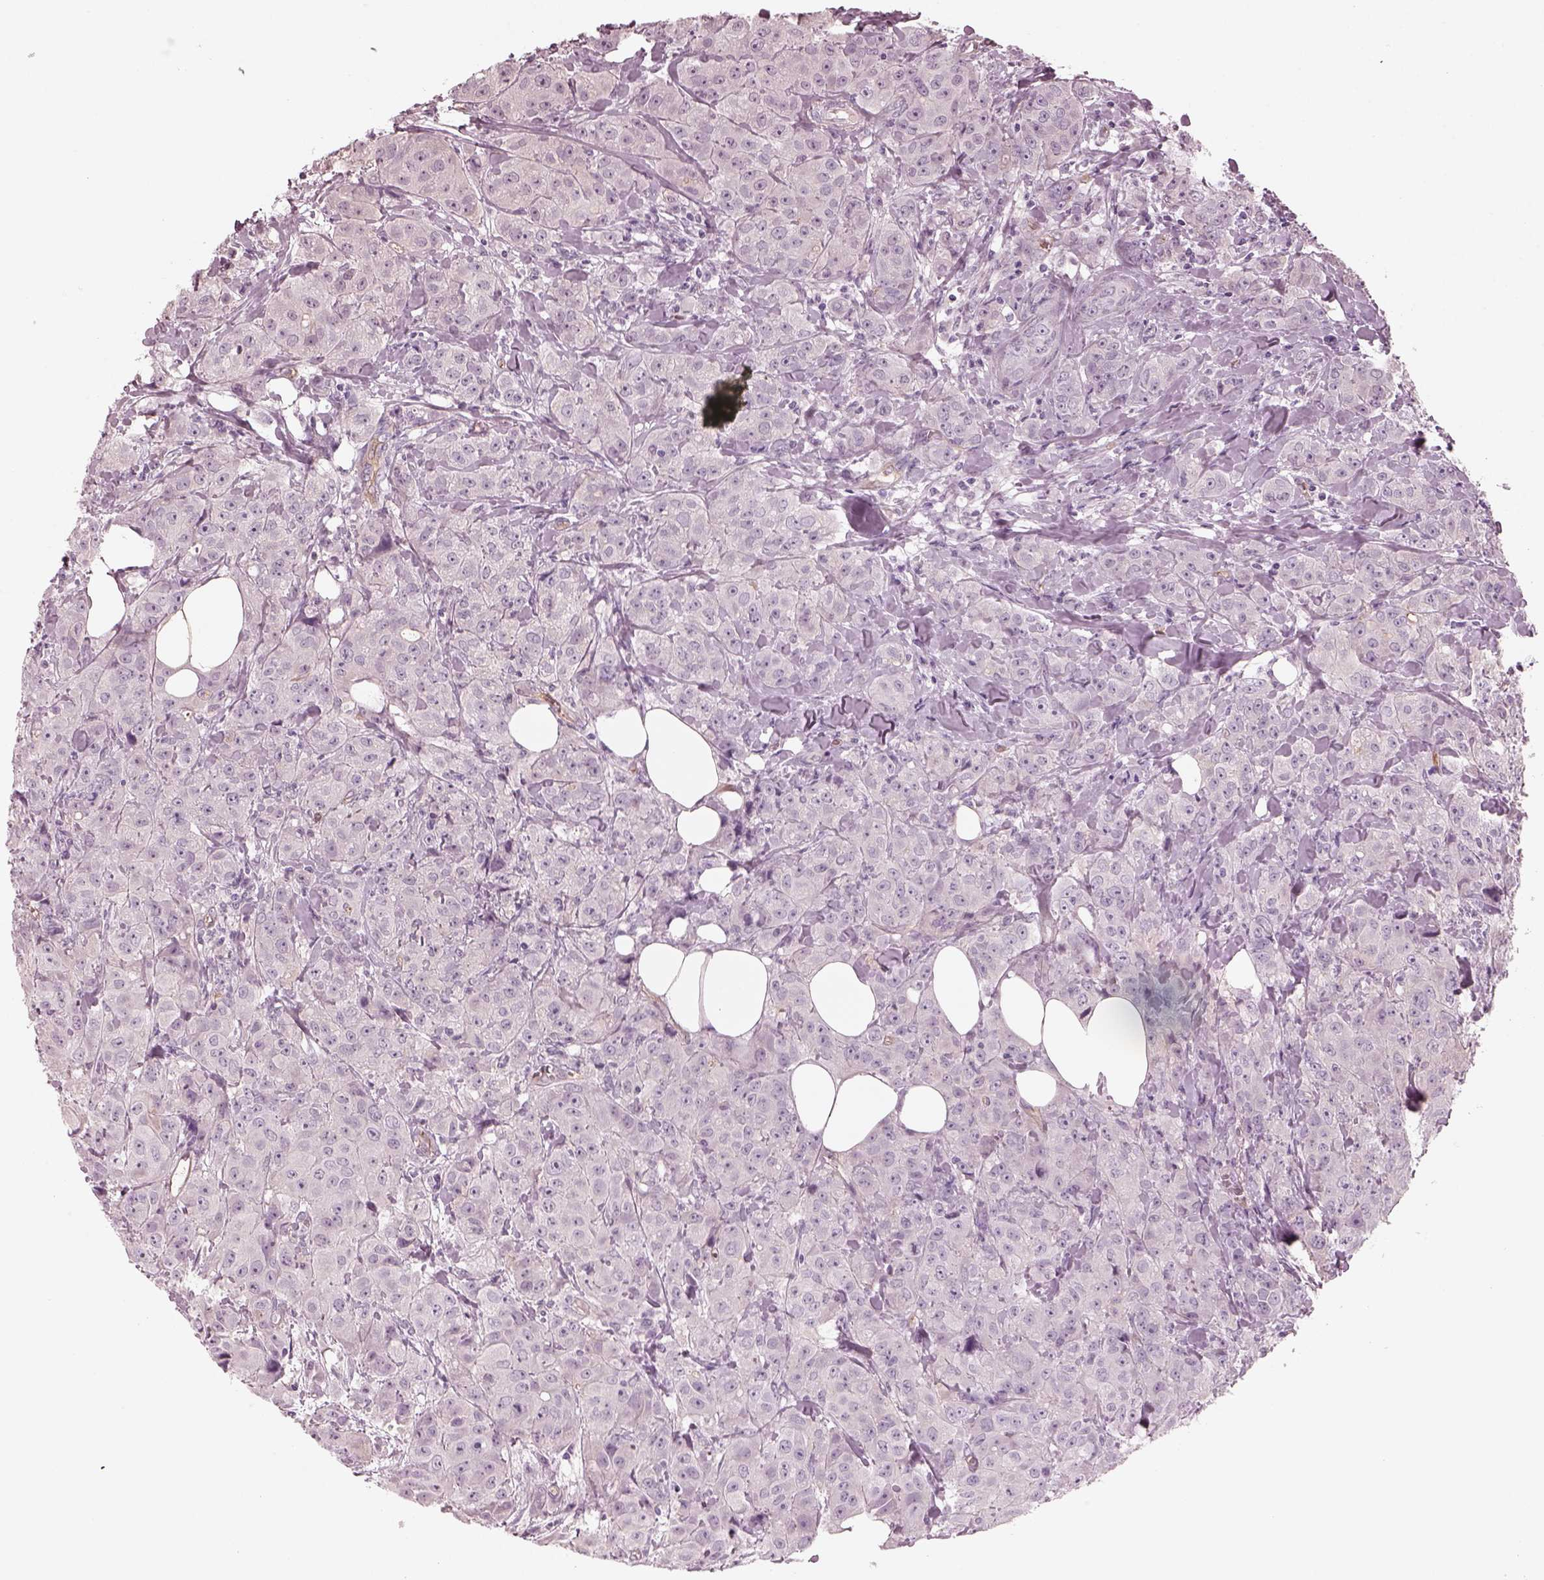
{"staining": {"intensity": "negative", "quantity": "none", "location": "none"}, "tissue": "breast cancer", "cell_type": "Tumor cells", "image_type": "cancer", "snomed": [{"axis": "morphology", "description": "Duct carcinoma"}, {"axis": "topography", "description": "Breast"}], "caption": "This photomicrograph is of infiltrating ductal carcinoma (breast) stained with IHC to label a protein in brown with the nuclei are counter-stained blue. There is no expression in tumor cells.", "gene": "EIF4E1B", "patient": {"sex": "female", "age": 43}}